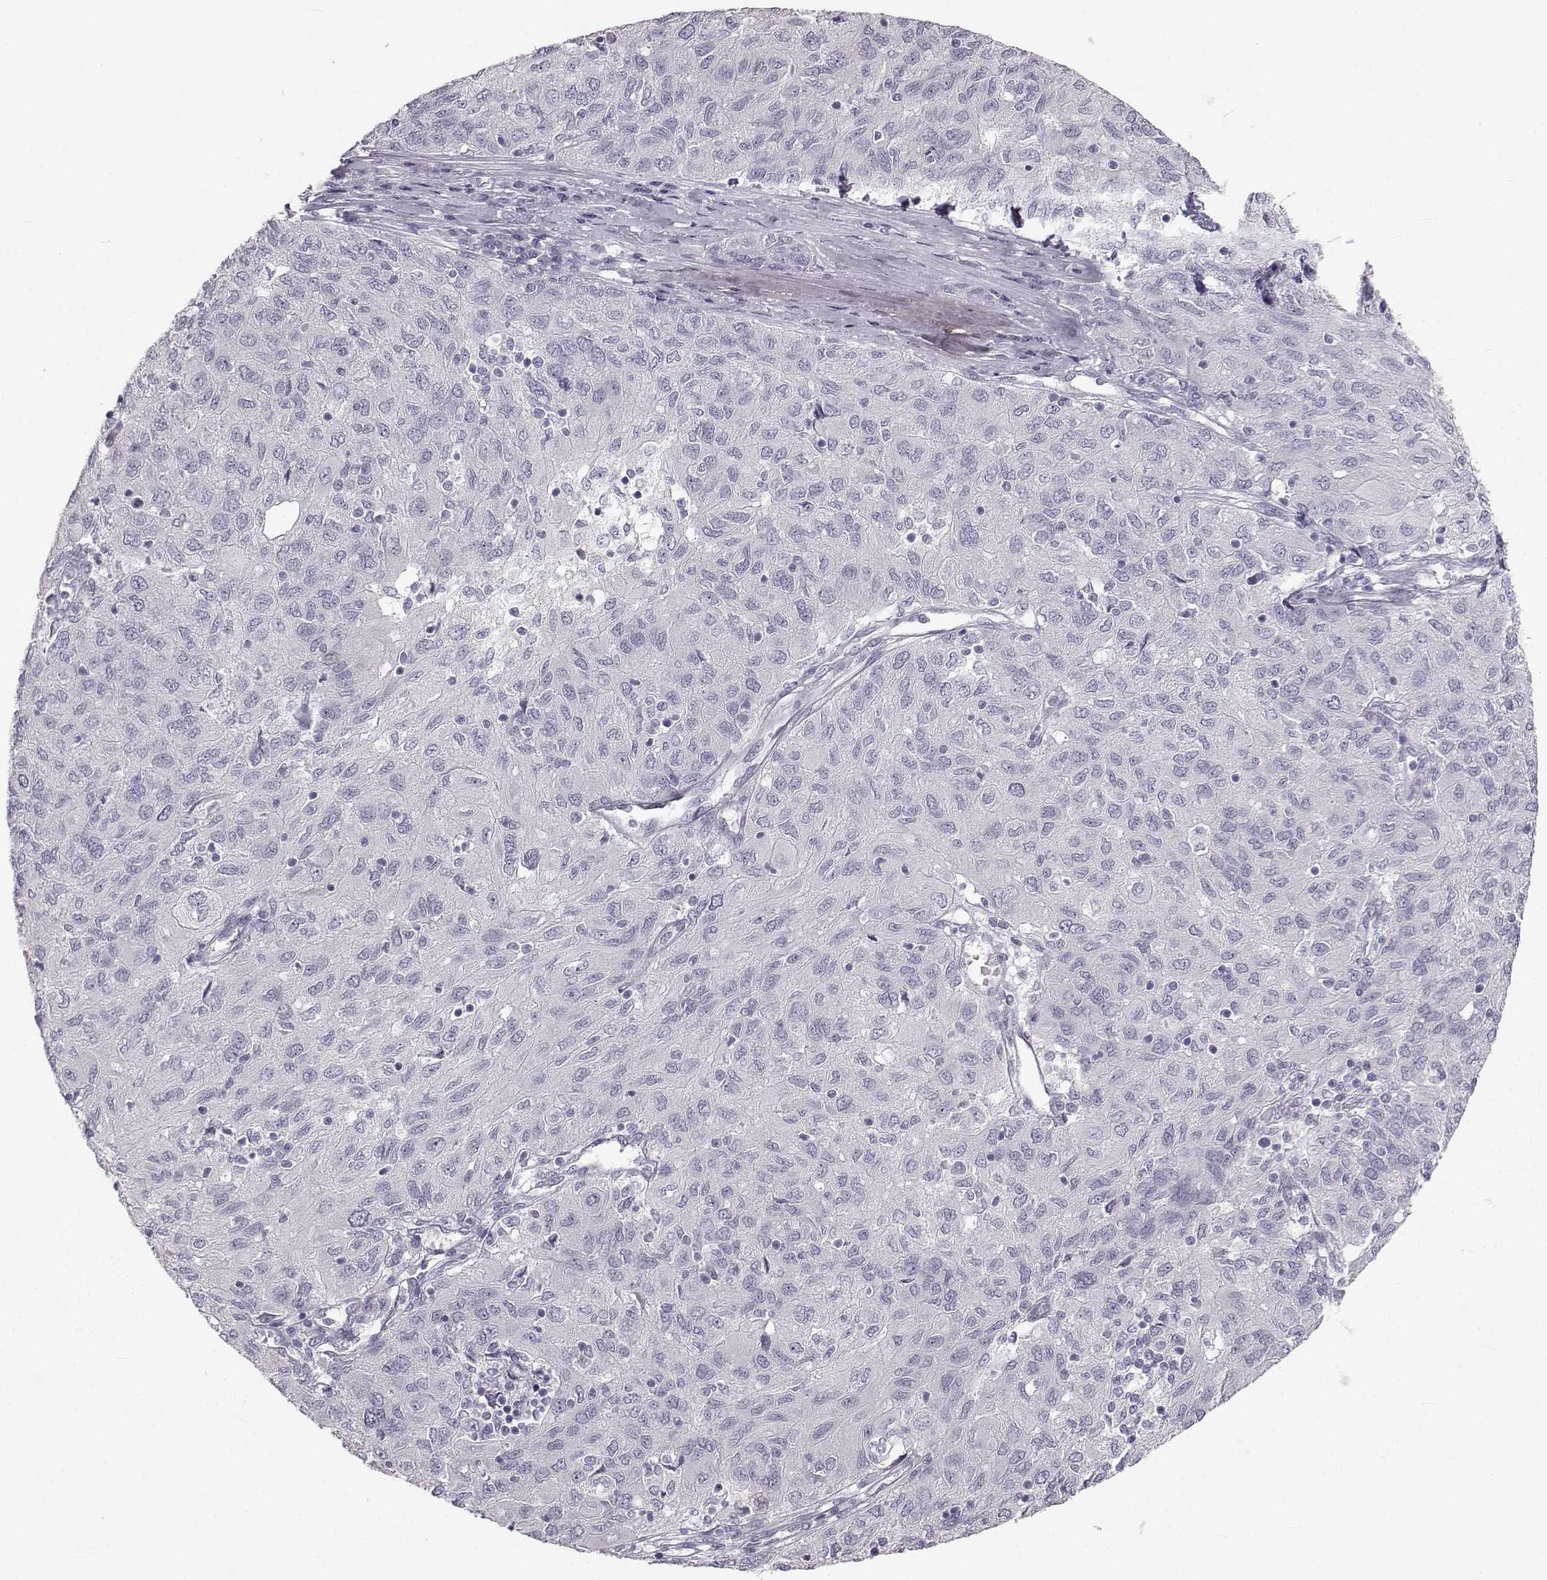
{"staining": {"intensity": "negative", "quantity": "none", "location": "none"}, "tissue": "ovarian cancer", "cell_type": "Tumor cells", "image_type": "cancer", "snomed": [{"axis": "morphology", "description": "Carcinoma, endometroid"}, {"axis": "topography", "description": "Ovary"}], "caption": "DAB (3,3'-diaminobenzidine) immunohistochemical staining of ovarian cancer (endometroid carcinoma) exhibits no significant staining in tumor cells.", "gene": "OIP5", "patient": {"sex": "female", "age": 50}}